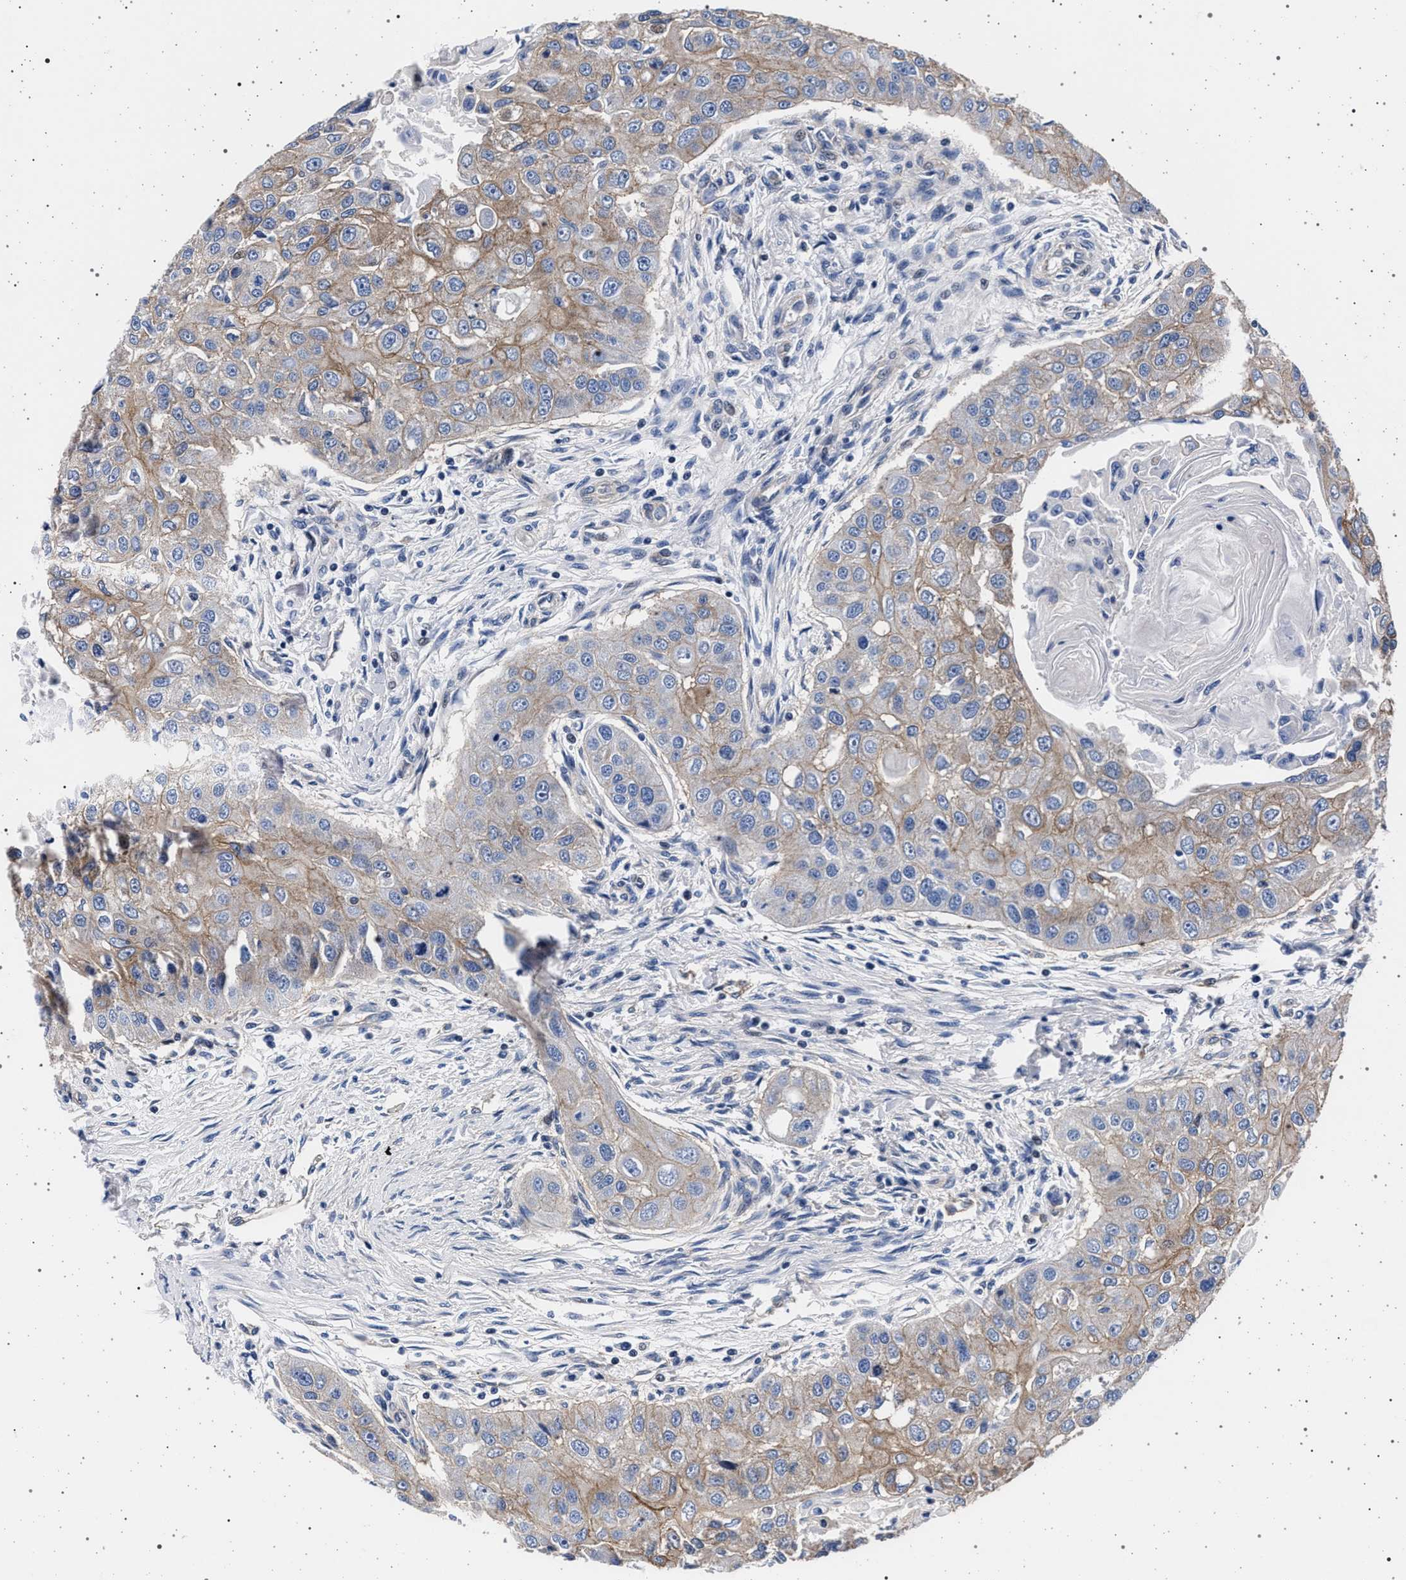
{"staining": {"intensity": "weak", "quantity": ">75%", "location": "cytoplasmic/membranous"}, "tissue": "head and neck cancer", "cell_type": "Tumor cells", "image_type": "cancer", "snomed": [{"axis": "morphology", "description": "Normal tissue, NOS"}, {"axis": "morphology", "description": "Squamous cell carcinoma, NOS"}, {"axis": "topography", "description": "Skeletal muscle"}, {"axis": "topography", "description": "Head-Neck"}], "caption": "A micrograph of head and neck cancer stained for a protein demonstrates weak cytoplasmic/membranous brown staining in tumor cells. (IHC, brightfield microscopy, high magnification).", "gene": "SLC9A1", "patient": {"sex": "male", "age": 51}}